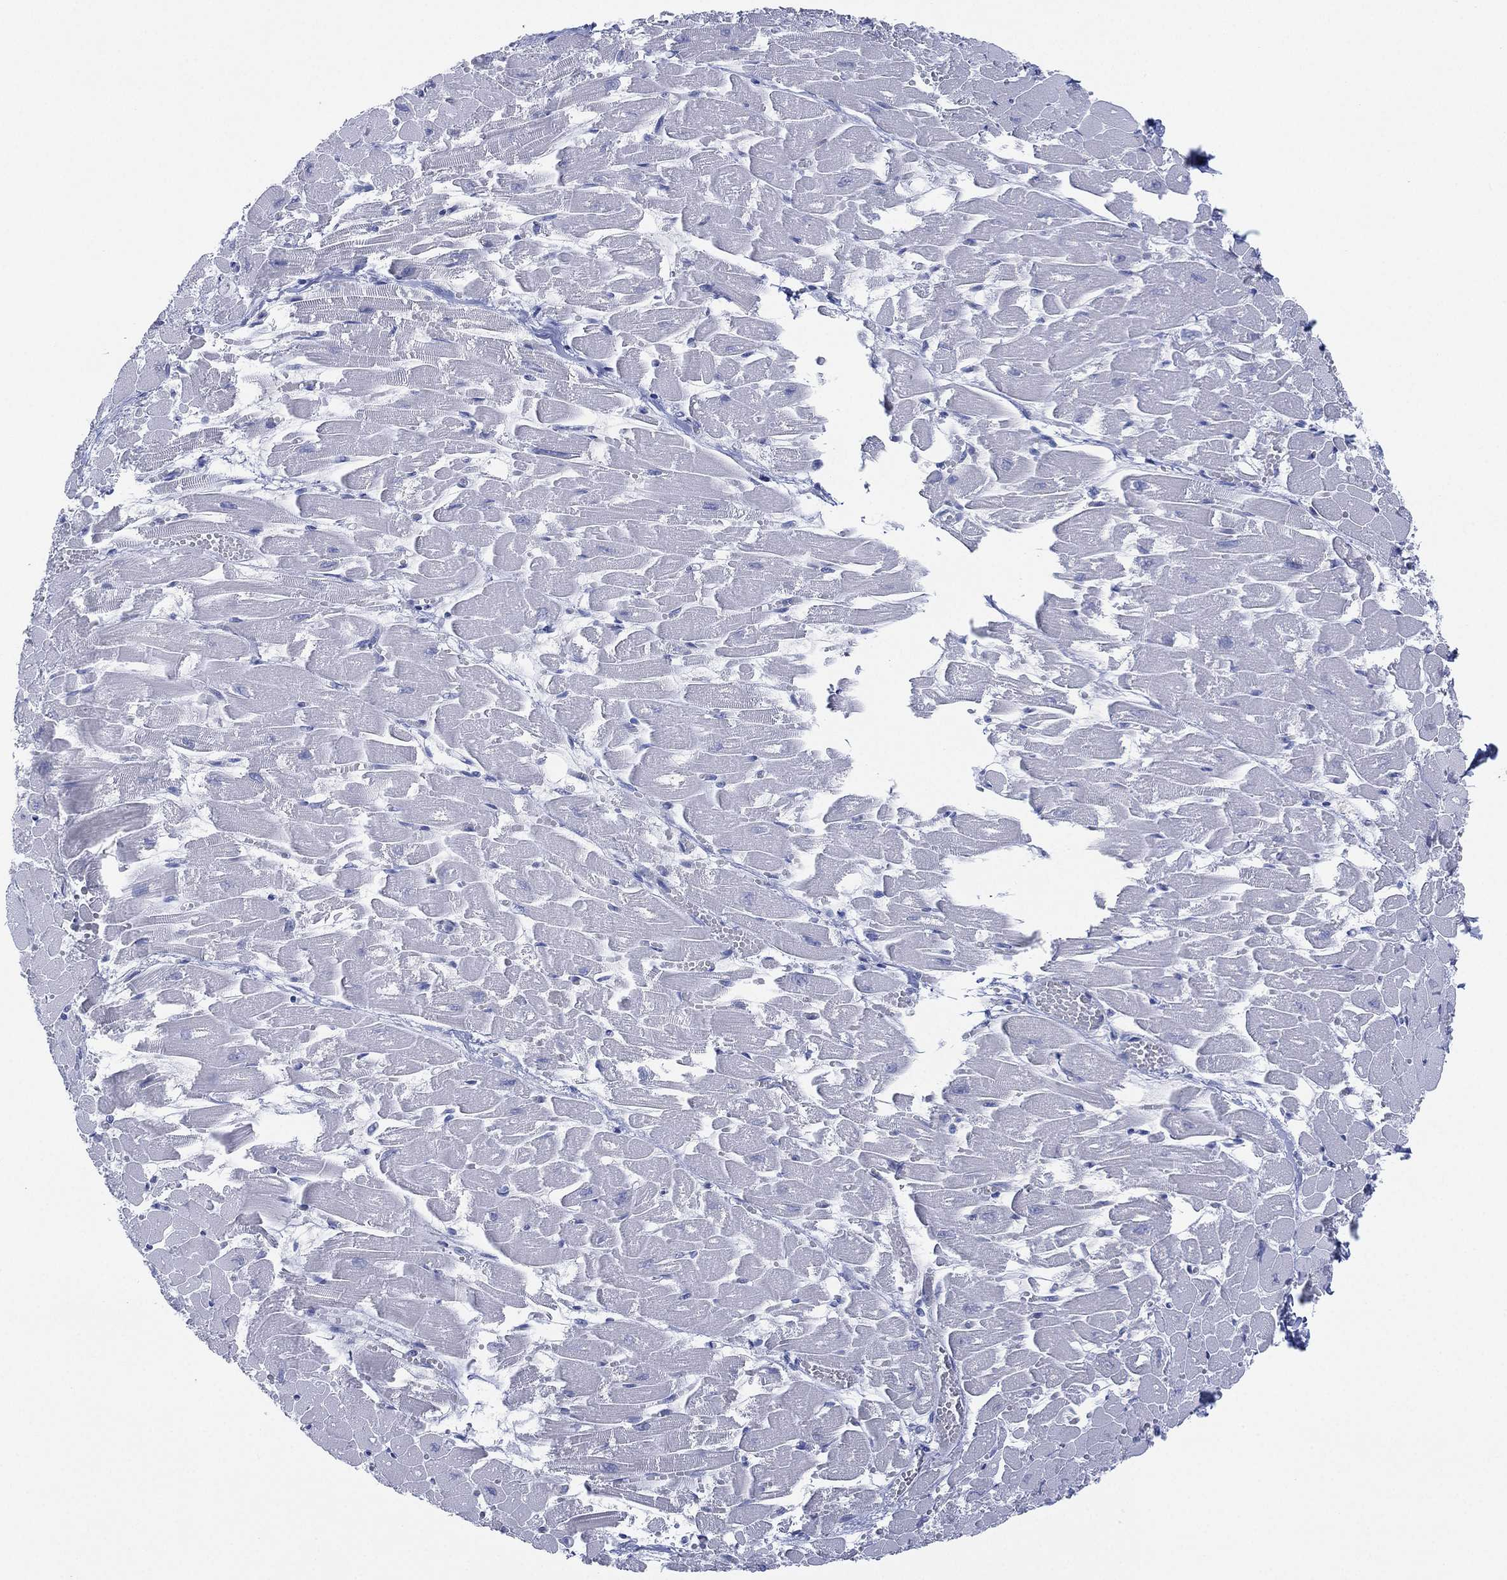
{"staining": {"intensity": "negative", "quantity": "none", "location": "none"}, "tissue": "heart muscle", "cell_type": "Cardiomyocytes", "image_type": "normal", "snomed": [{"axis": "morphology", "description": "Normal tissue, NOS"}, {"axis": "topography", "description": "Heart"}], "caption": "Immunohistochemical staining of normal human heart muscle demonstrates no significant expression in cardiomyocytes. Brightfield microscopy of immunohistochemistry (IHC) stained with DAB (3,3'-diaminobenzidine) (brown) and hematoxylin (blue), captured at high magnification.", "gene": "SEPTIN1", "patient": {"sex": "female", "age": 52}}